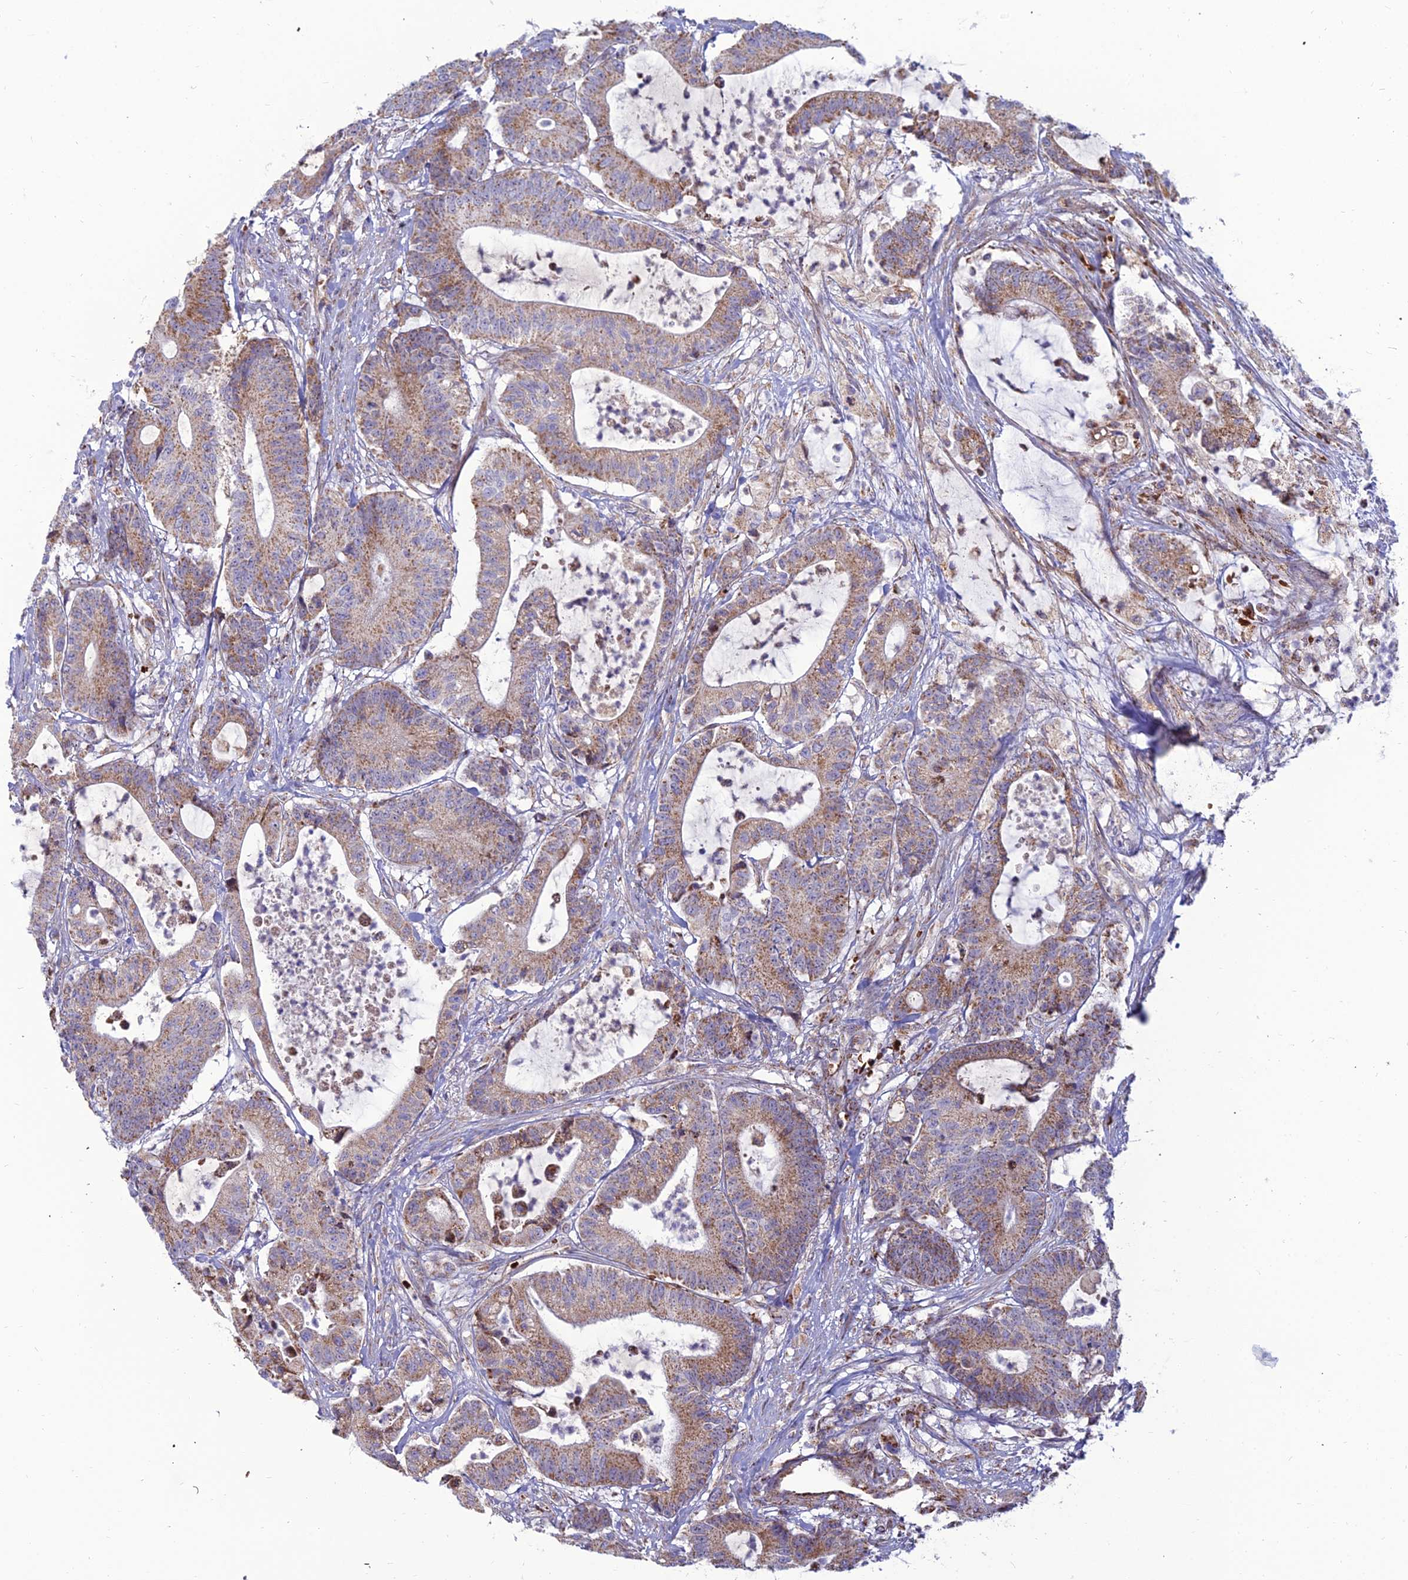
{"staining": {"intensity": "moderate", "quantity": ">75%", "location": "cytoplasmic/membranous"}, "tissue": "colorectal cancer", "cell_type": "Tumor cells", "image_type": "cancer", "snomed": [{"axis": "morphology", "description": "Adenocarcinoma, NOS"}, {"axis": "topography", "description": "Colon"}], "caption": "An immunohistochemistry (IHC) photomicrograph of tumor tissue is shown. Protein staining in brown labels moderate cytoplasmic/membranous positivity in adenocarcinoma (colorectal) within tumor cells.", "gene": "SLC35F4", "patient": {"sex": "female", "age": 84}}